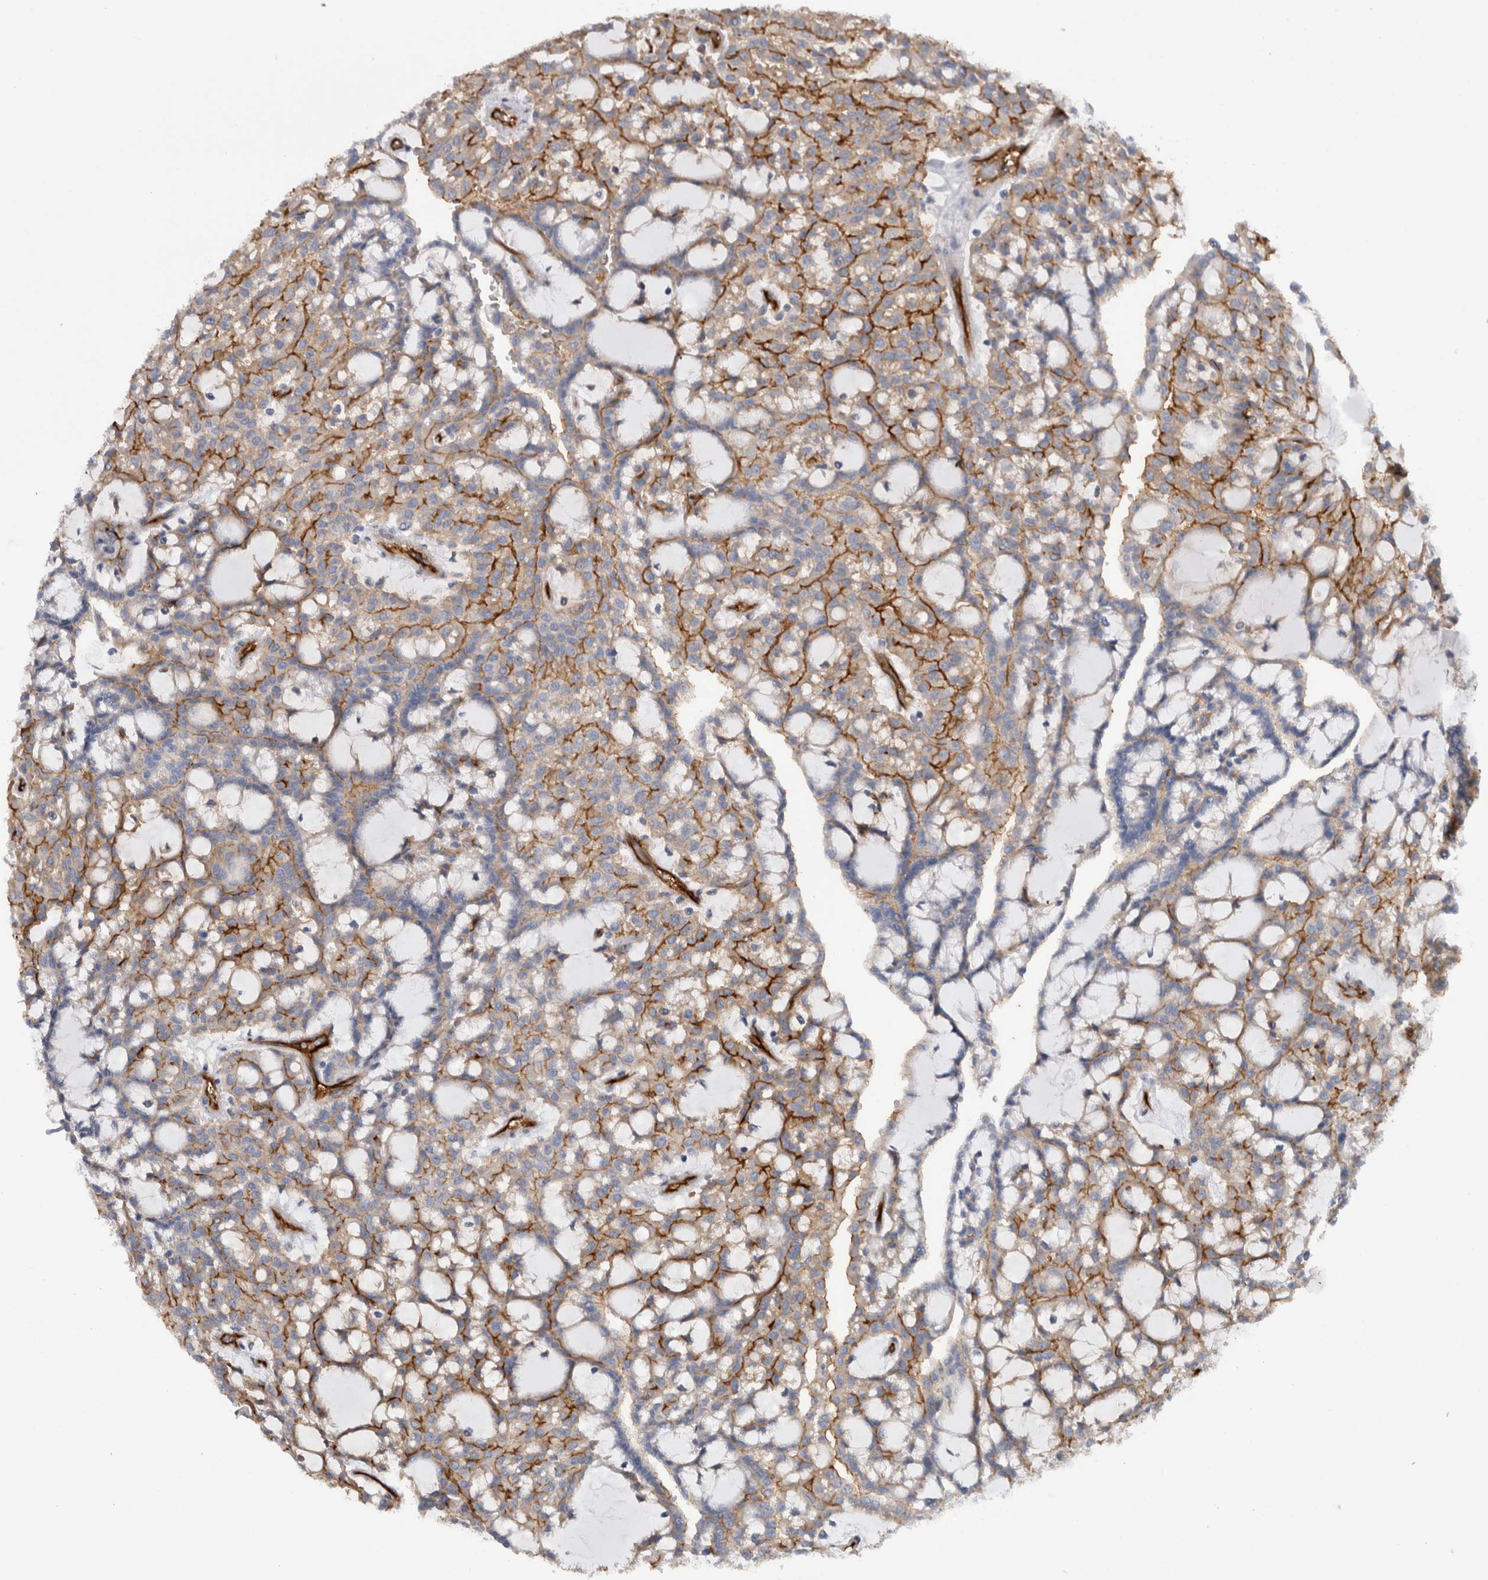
{"staining": {"intensity": "strong", "quantity": "25%-75%", "location": "cytoplasmic/membranous"}, "tissue": "renal cancer", "cell_type": "Tumor cells", "image_type": "cancer", "snomed": [{"axis": "morphology", "description": "Adenocarcinoma, NOS"}, {"axis": "topography", "description": "Kidney"}], "caption": "The photomicrograph demonstrates staining of renal cancer, revealing strong cytoplasmic/membranous protein staining (brown color) within tumor cells.", "gene": "CD59", "patient": {"sex": "male", "age": 63}}